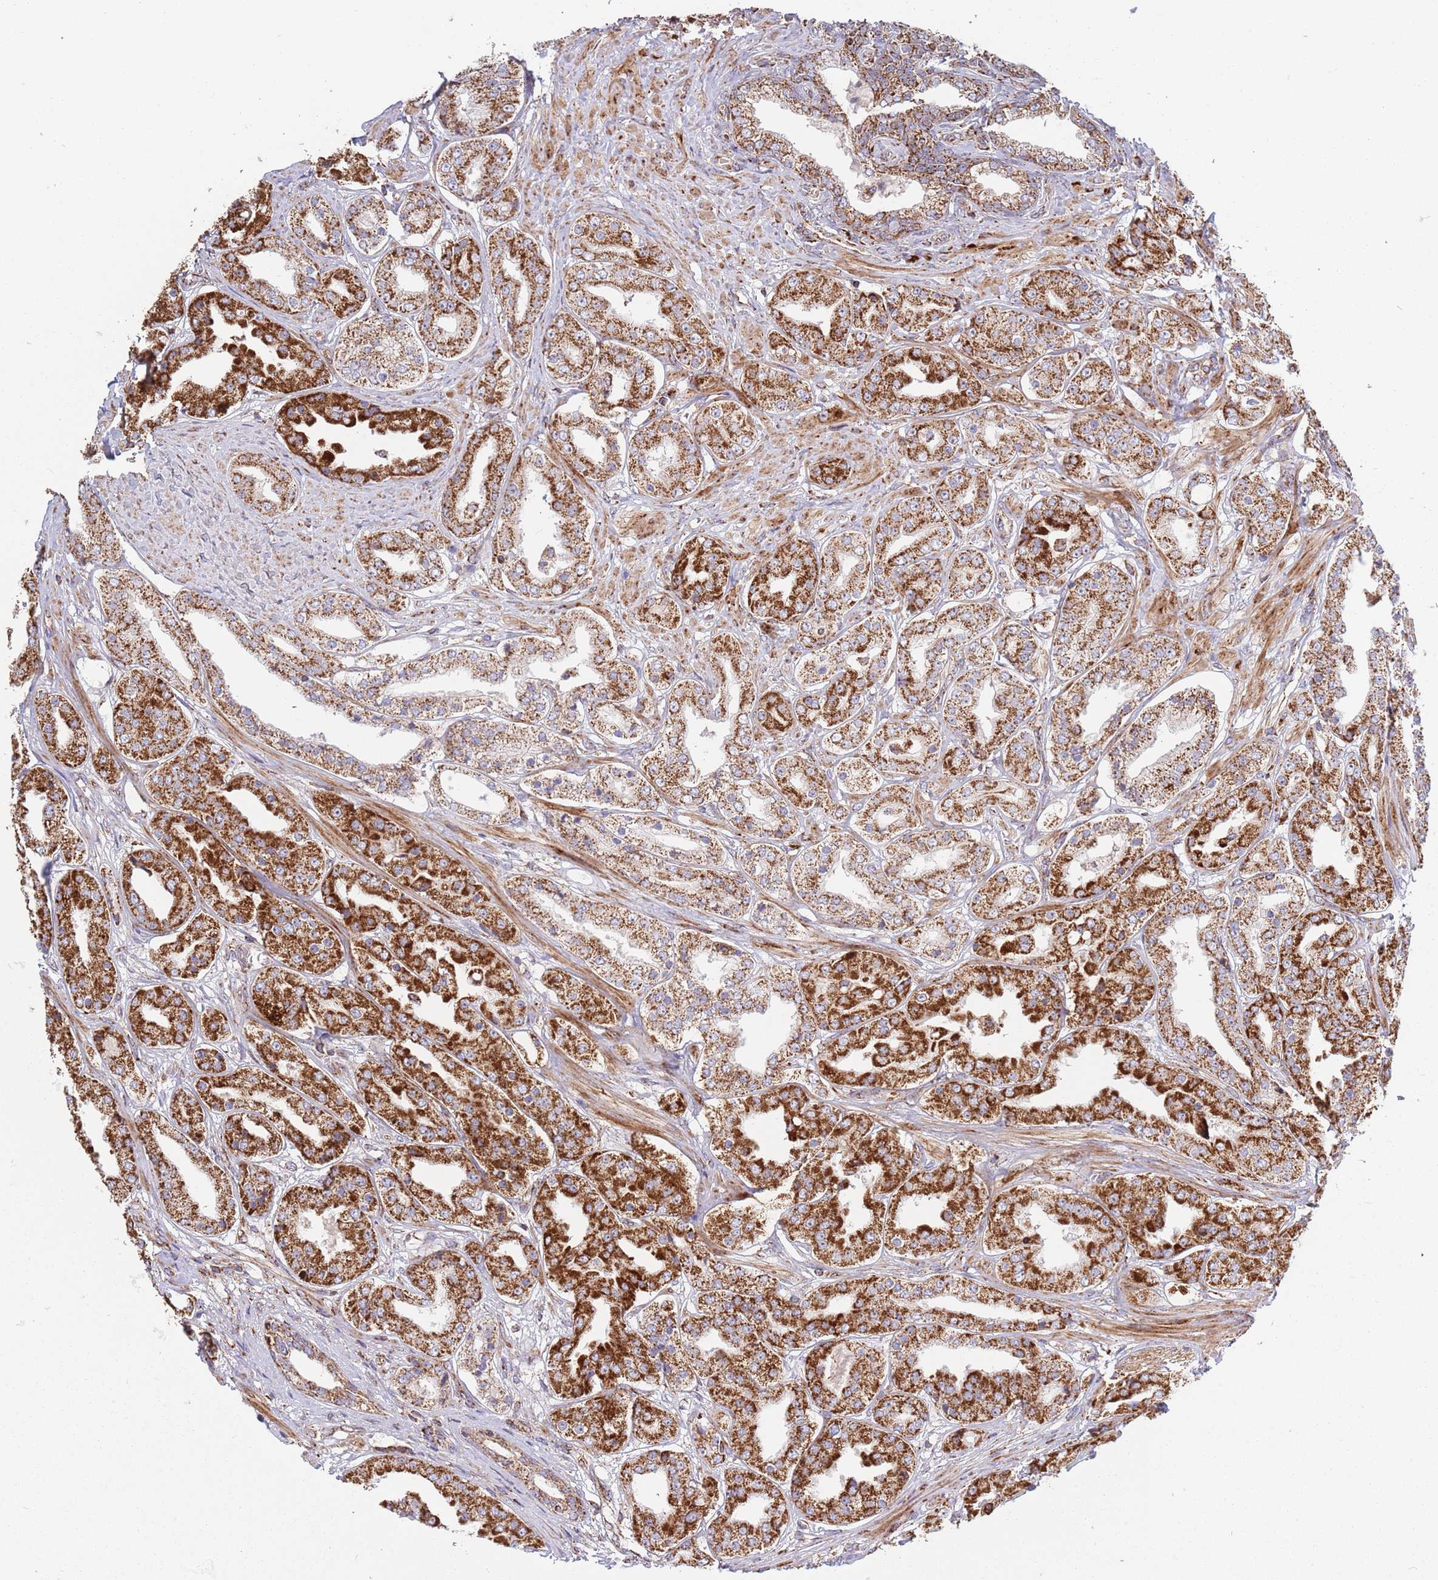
{"staining": {"intensity": "strong", "quantity": ">75%", "location": "cytoplasmic/membranous"}, "tissue": "prostate cancer", "cell_type": "Tumor cells", "image_type": "cancer", "snomed": [{"axis": "morphology", "description": "Adenocarcinoma, High grade"}, {"axis": "topography", "description": "Prostate"}], "caption": "A brown stain labels strong cytoplasmic/membranous staining of a protein in human prostate high-grade adenocarcinoma tumor cells.", "gene": "ATP5PD", "patient": {"sex": "male", "age": 63}}